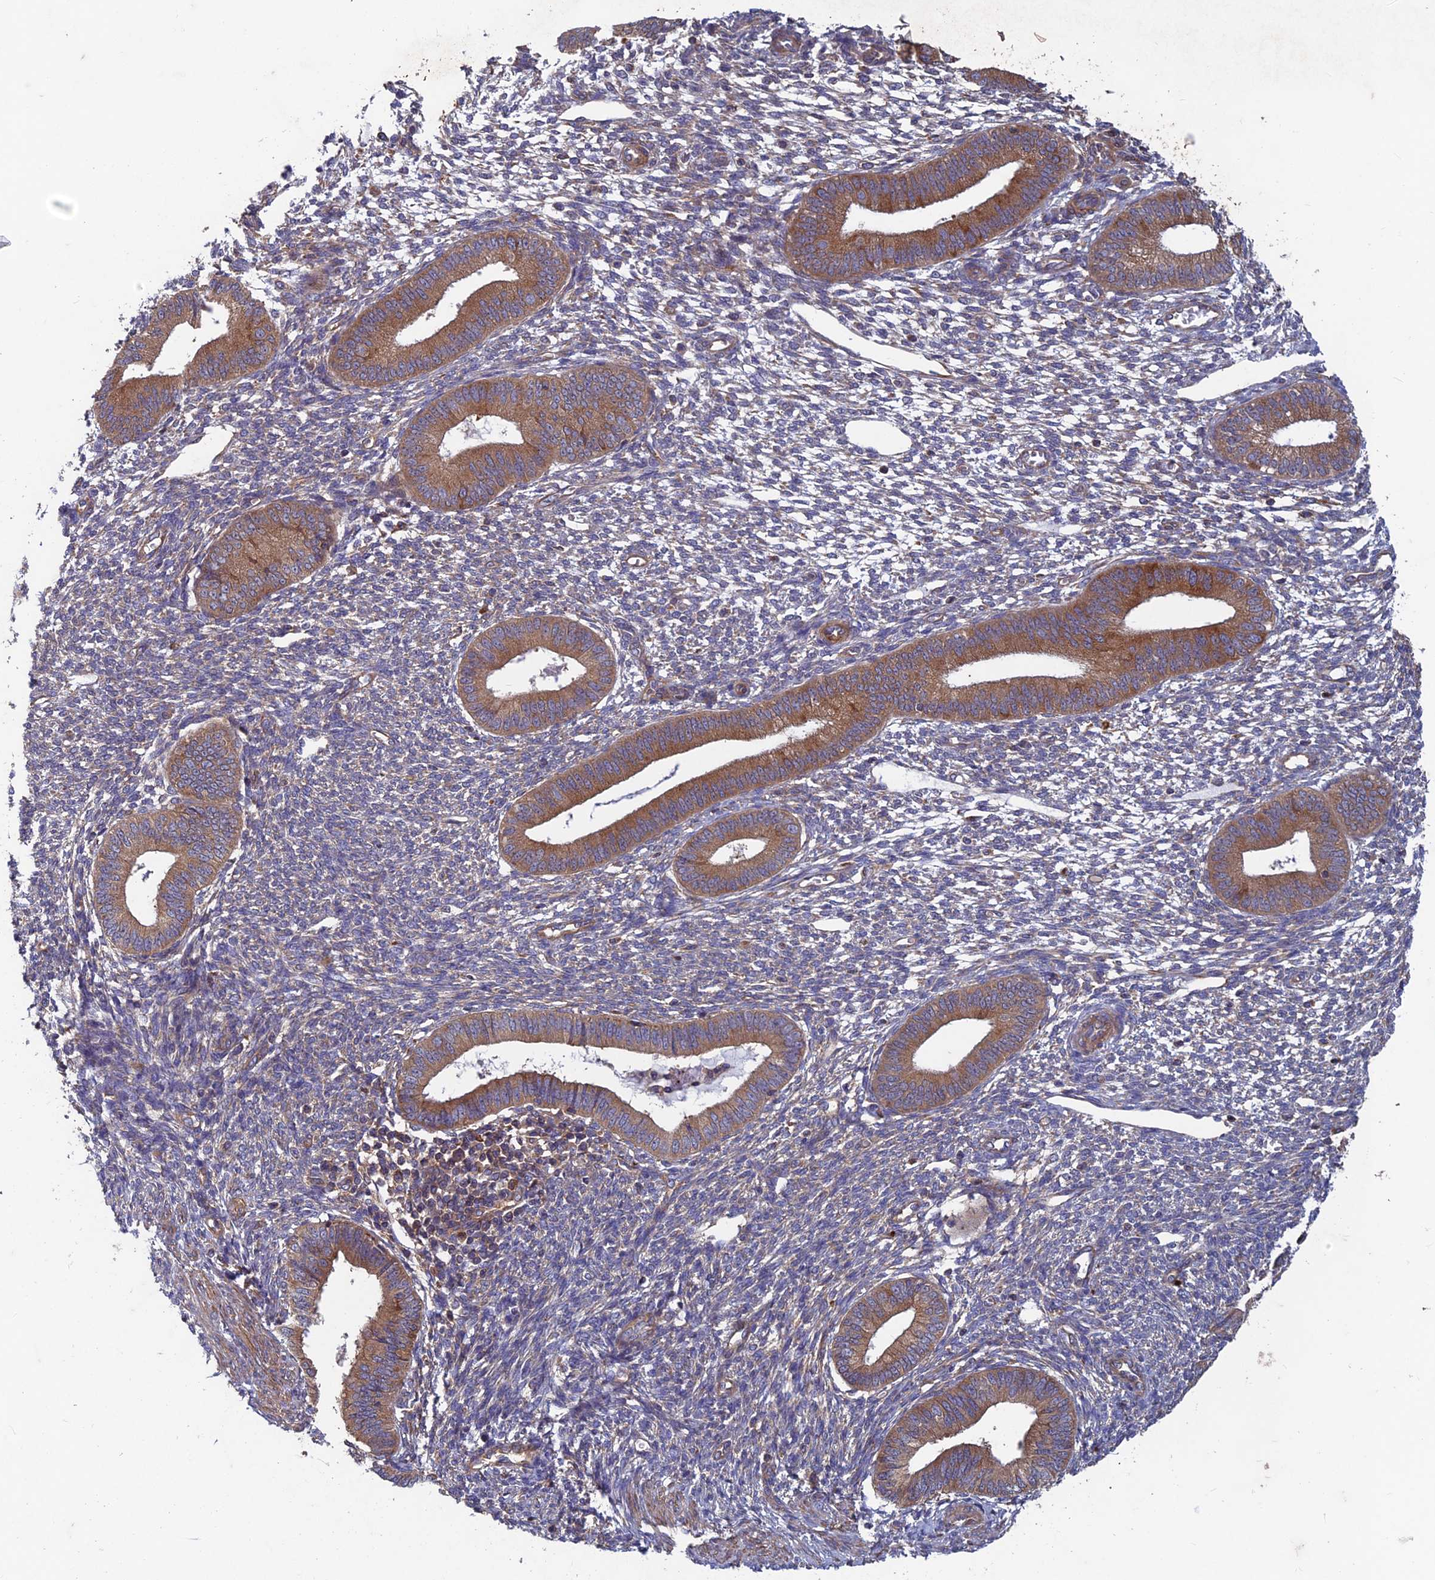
{"staining": {"intensity": "negative", "quantity": "none", "location": "none"}, "tissue": "endometrium", "cell_type": "Cells in endometrial stroma", "image_type": "normal", "snomed": [{"axis": "morphology", "description": "Normal tissue, NOS"}, {"axis": "topography", "description": "Endometrium"}], "caption": "Immunohistochemistry histopathology image of normal human endometrium stained for a protein (brown), which displays no positivity in cells in endometrial stroma.", "gene": "NCAPG", "patient": {"sex": "female", "age": 46}}